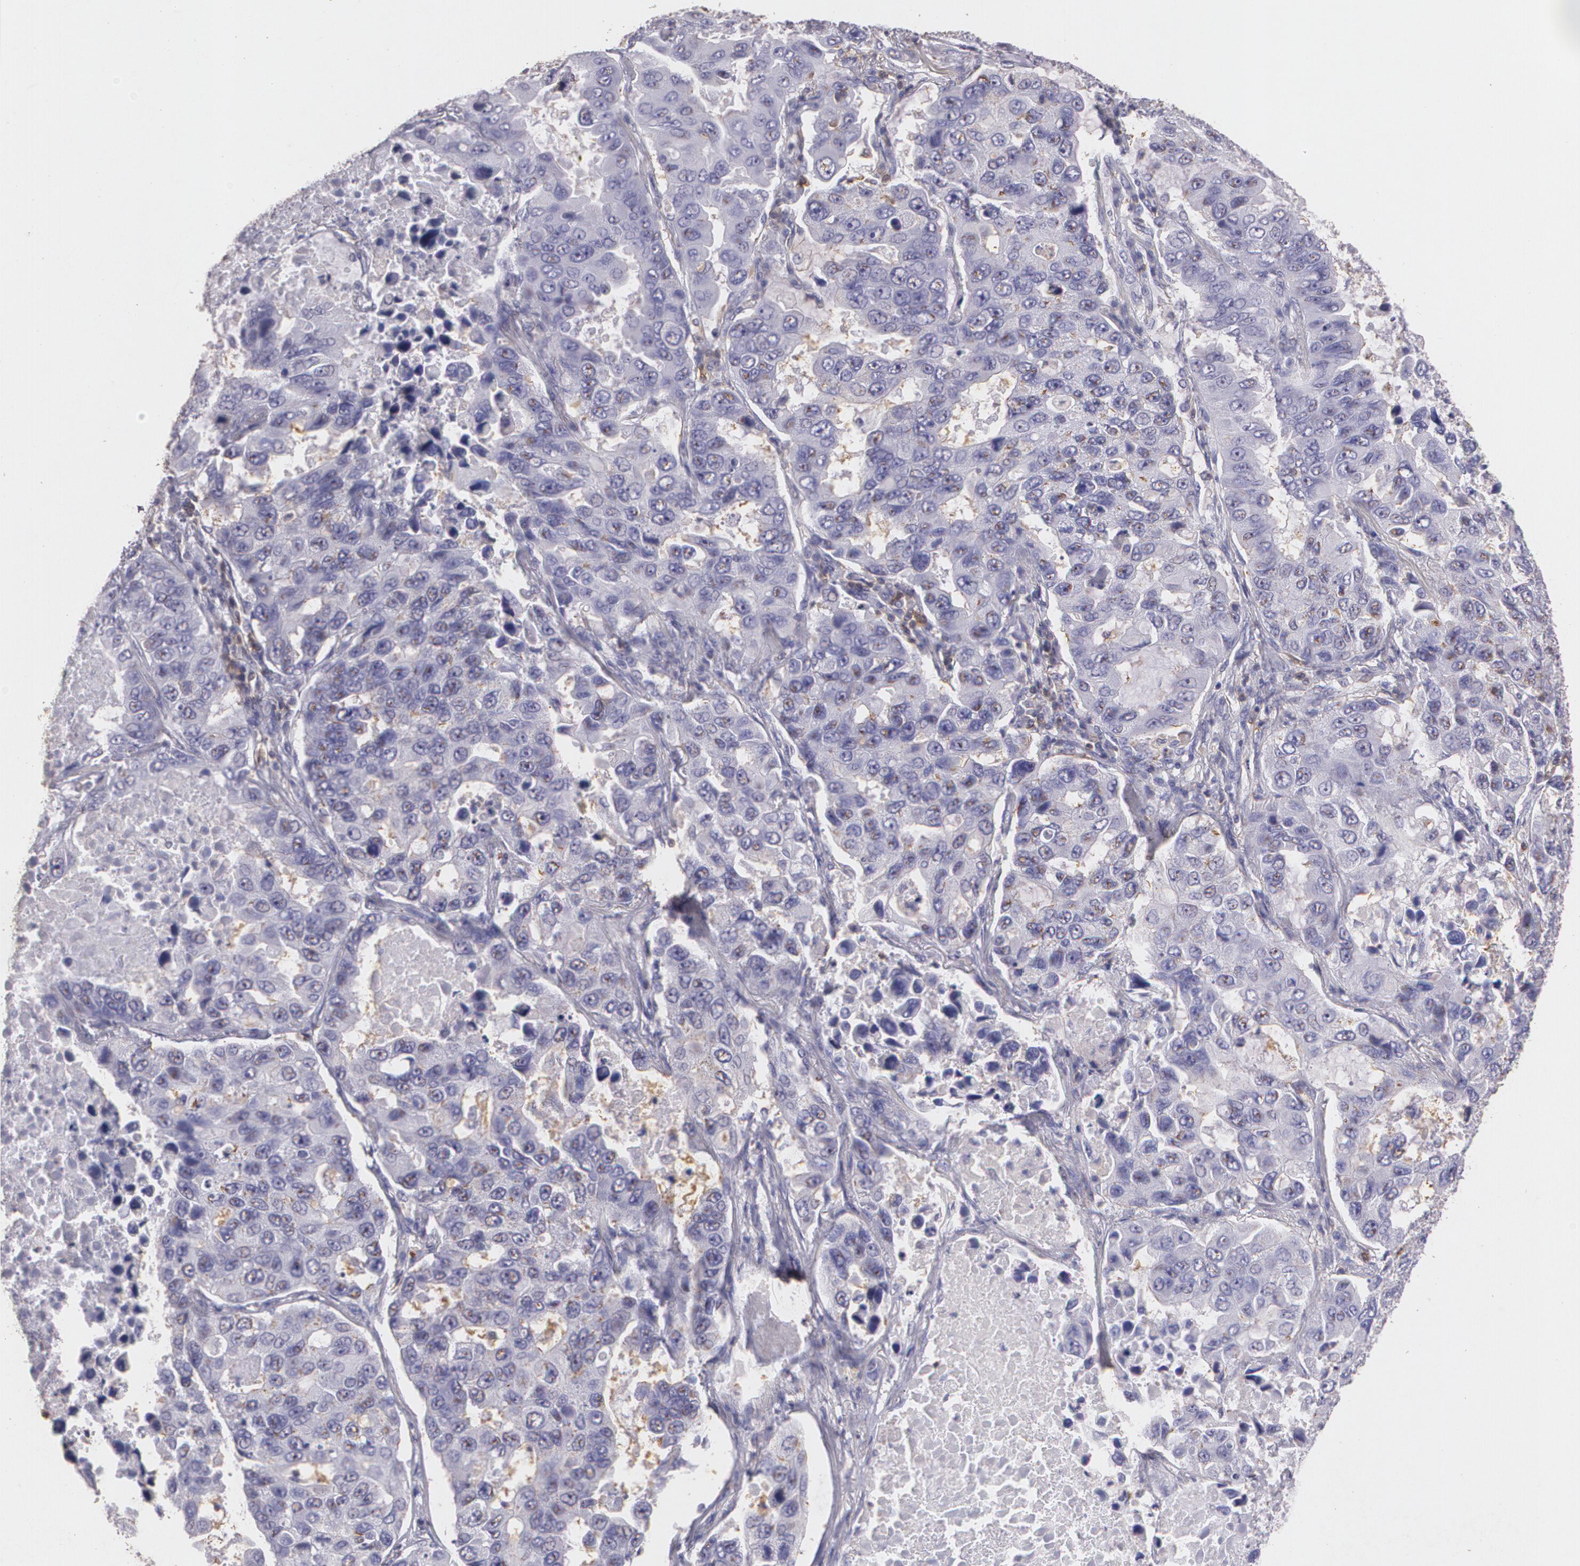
{"staining": {"intensity": "negative", "quantity": "none", "location": "none"}, "tissue": "lung cancer", "cell_type": "Tumor cells", "image_type": "cancer", "snomed": [{"axis": "morphology", "description": "Adenocarcinoma, NOS"}, {"axis": "topography", "description": "Lung"}], "caption": "Protein analysis of lung cancer exhibits no significant staining in tumor cells.", "gene": "TGFBR1", "patient": {"sex": "male", "age": 64}}